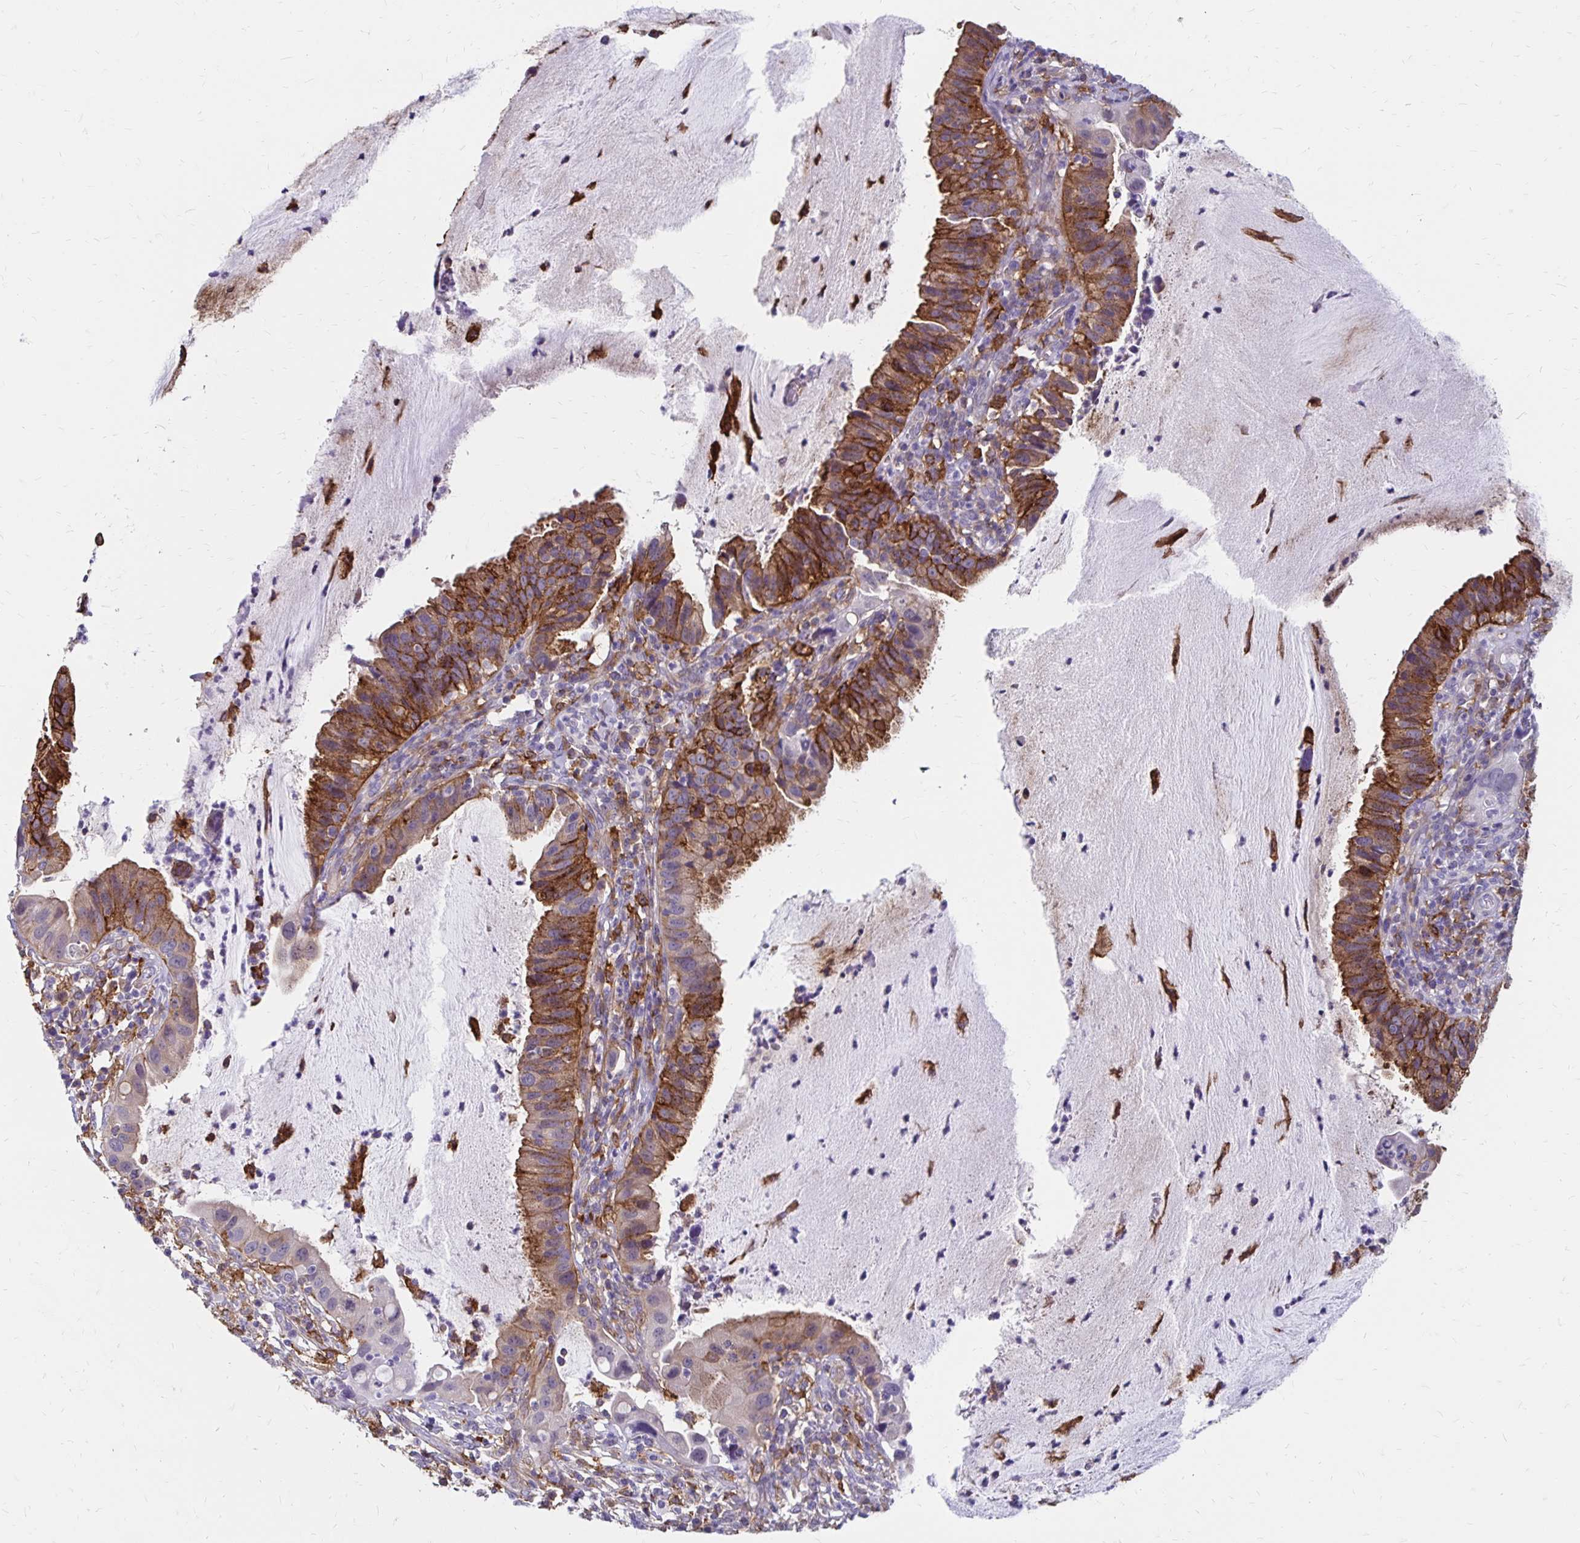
{"staining": {"intensity": "moderate", "quantity": ">75%", "location": "cytoplasmic/membranous"}, "tissue": "cervical cancer", "cell_type": "Tumor cells", "image_type": "cancer", "snomed": [{"axis": "morphology", "description": "Adenocarcinoma, NOS"}, {"axis": "topography", "description": "Cervix"}], "caption": "Human cervical adenocarcinoma stained with a brown dye exhibits moderate cytoplasmic/membranous positive positivity in approximately >75% of tumor cells.", "gene": "TNS3", "patient": {"sex": "female", "age": 34}}